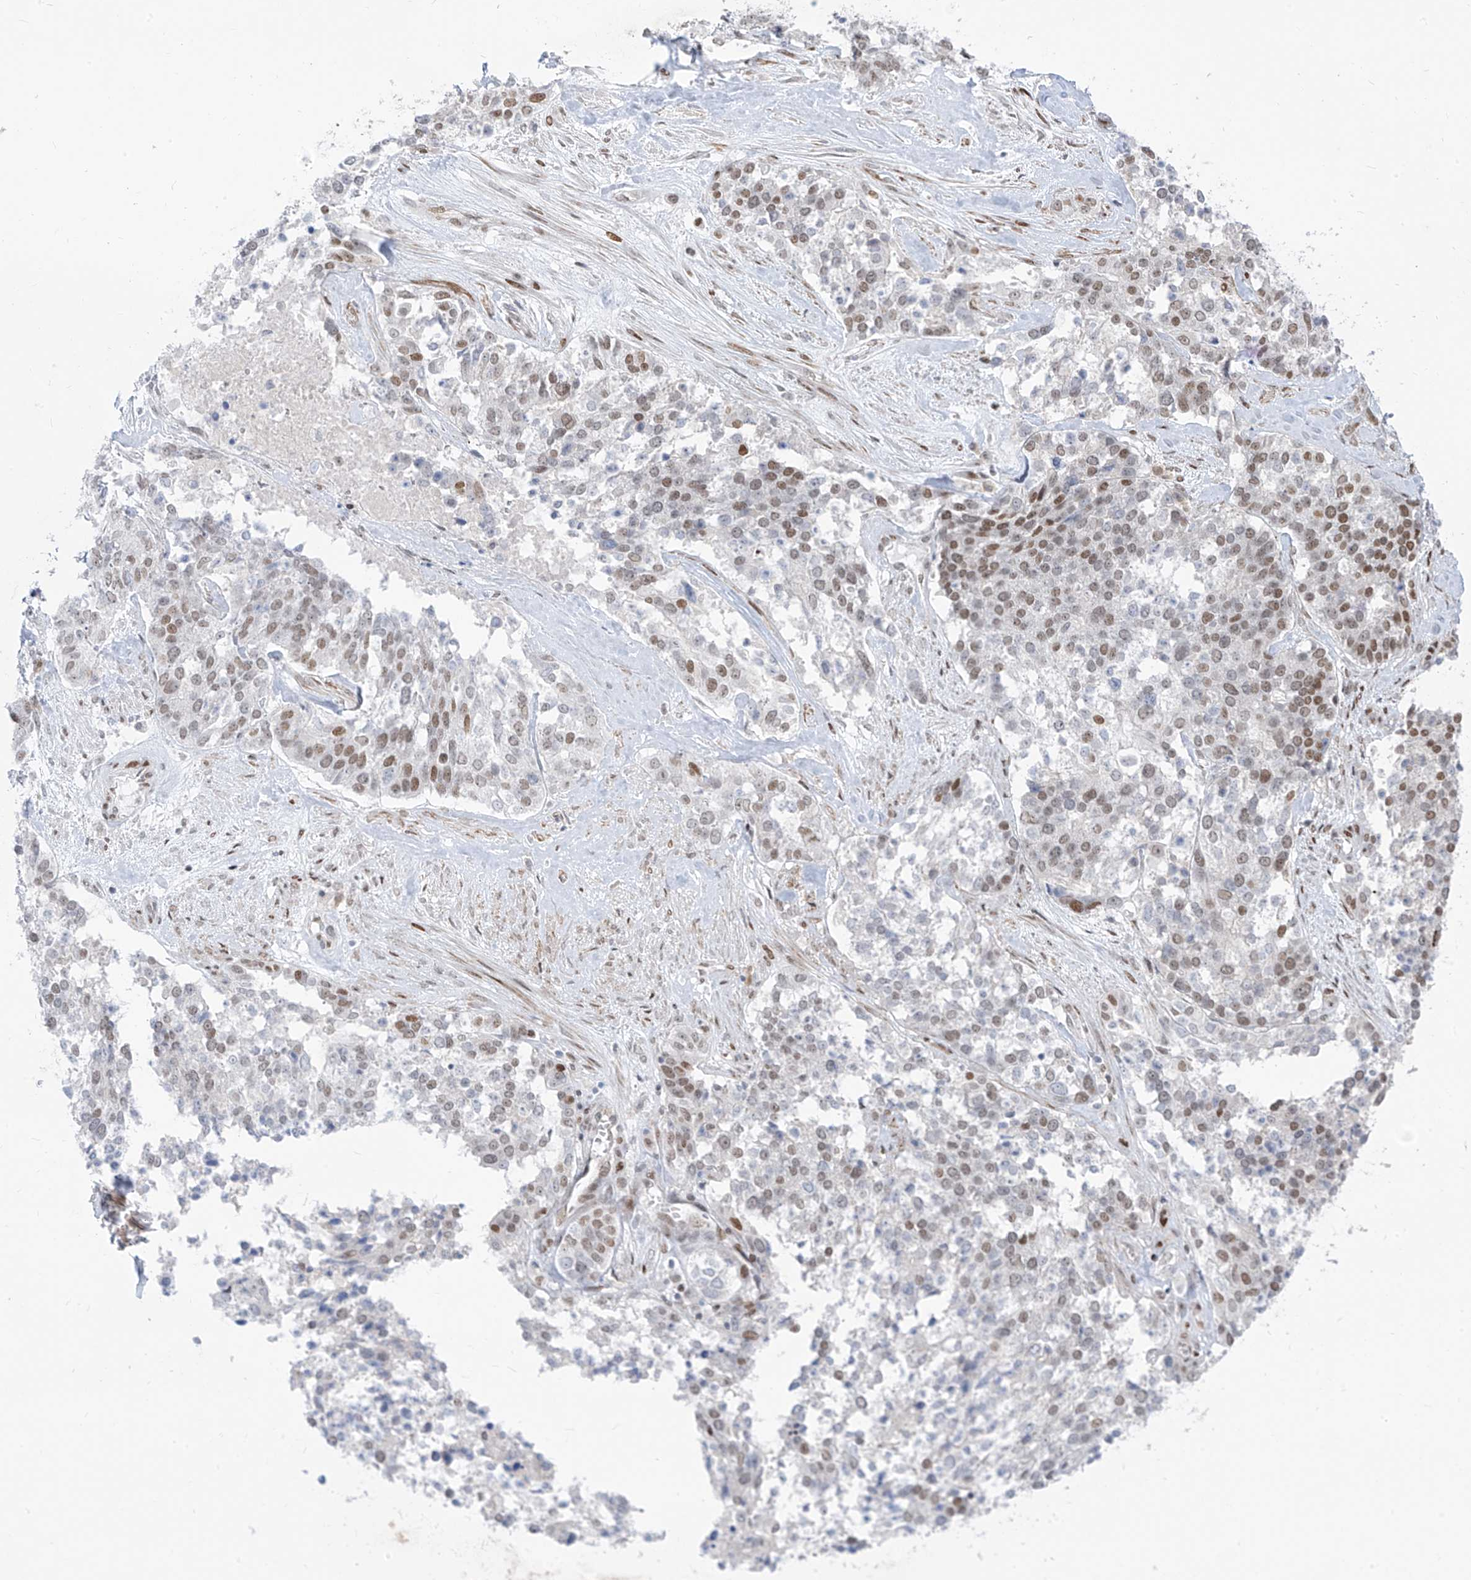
{"staining": {"intensity": "moderate", "quantity": "<25%", "location": "nuclear"}, "tissue": "ovarian cancer", "cell_type": "Tumor cells", "image_type": "cancer", "snomed": [{"axis": "morphology", "description": "Cystadenocarcinoma, serous, NOS"}, {"axis": "topography", "description": "Ovary"}], "caption": "IHC image of neoplastic tissue: ovarian serous cystadenocarcinoma stained using IHC displays low levels of moderate protein expression localized specifically in the nuclear of tumor cells, appearing as a nuclear brown color.", "gene": "LIN9", "patient": {"sex": "female", "age": 44}}